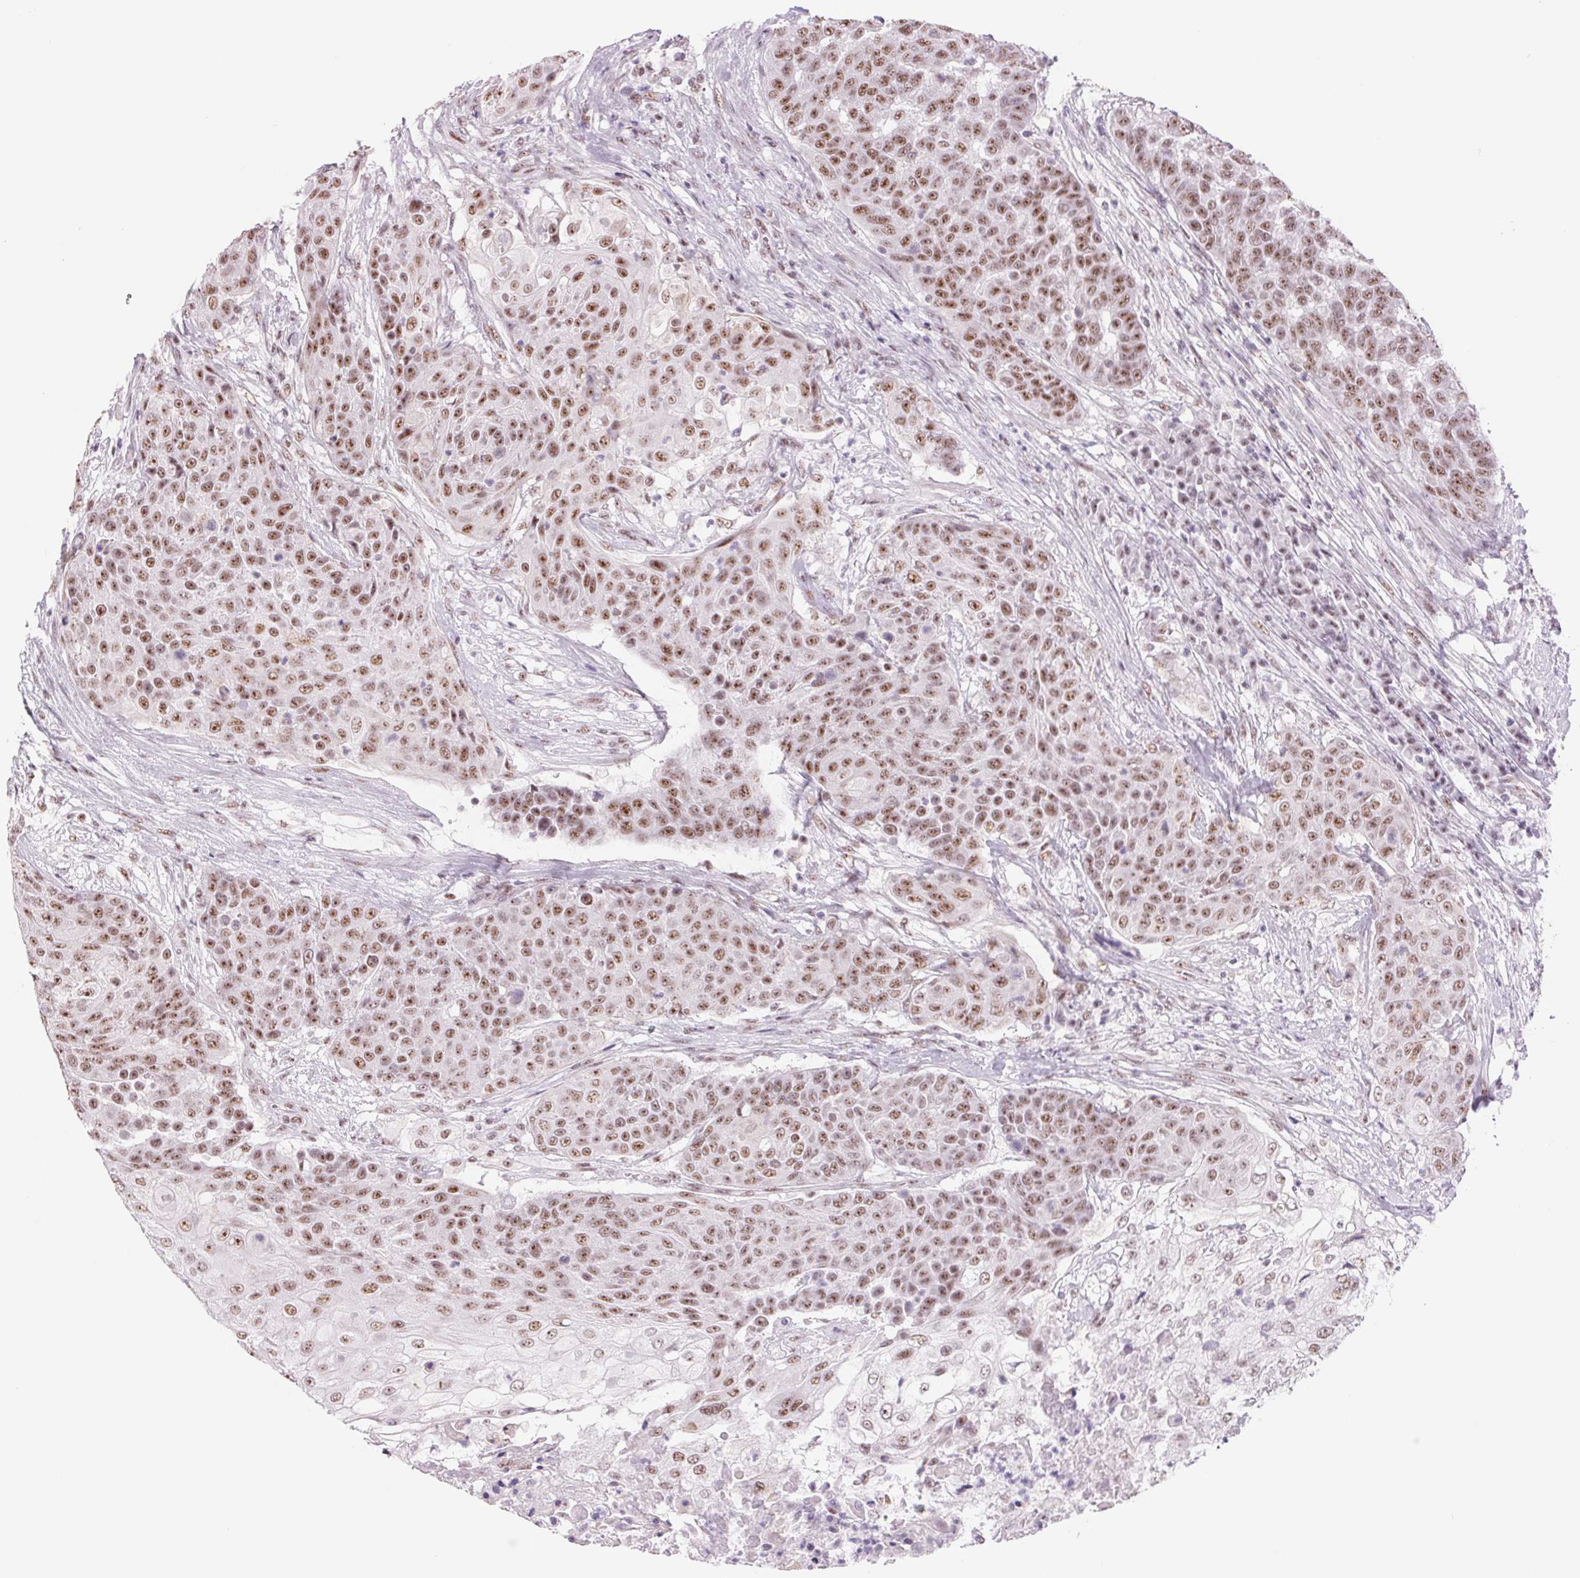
{"staining": {"intensity": "moderate", "quantity": ">75%", "location": "nuclear"}, "tissue": "urothelial cancer", "cell_type": "Tumor cells", "image_type": "cancer", "snomed": [{"axis": "morphology", "description": "Urothelial carcinoma, High grade"}, {"axis": "topography", "description": "Urinary bladder"}], "caption": "Approximately >75% of tumor cells in urothelial carcinoma (high-grade) reveal moderate nuclear protein staining as visualized by brown immunohistochemical staining.", "gene": "ZC3H14", "patient": {"sex": "female", "age": 63}}